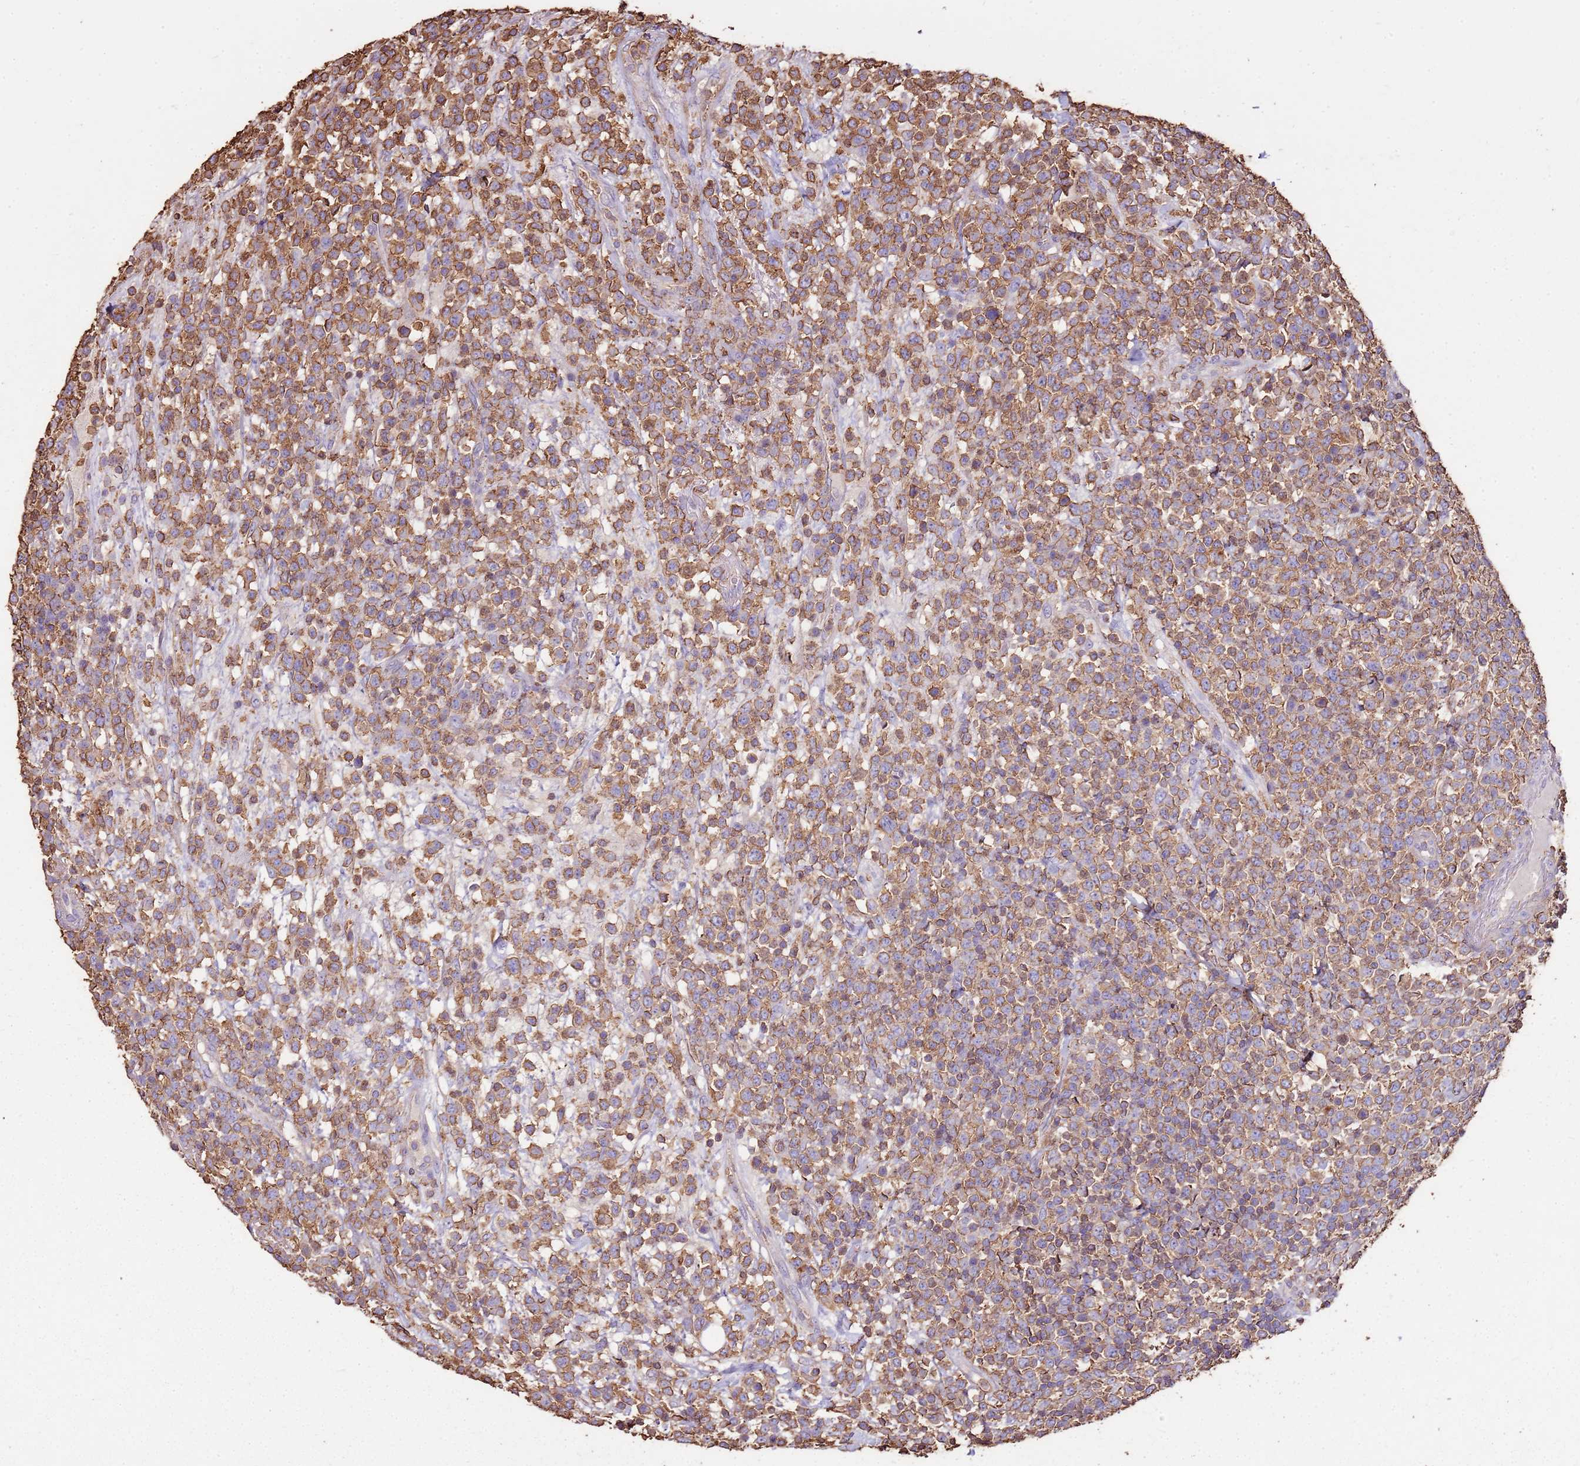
{"staining": {"intensity": "moderate", "quantity": ">75%", "location": "cytoplasmic/membranous"}, "tissue": "lymphoma", "cell_type": "Tumor cells", "image_type": "cancer", "snomed": [{"axis": "morphology", "description": "Malignant lymphoma, non-Hodgkin's type, High grade"}, {"axis": "topography", "description": "Colon"}], "caption": "This histopathology image reveals IHC staining of human lymphoma, with medium moderate cytoplasmic/membranous positivity in about >75% of tumor cells.", "gene": "ARL10", "patient": {"sex": "female", "age": 53}}